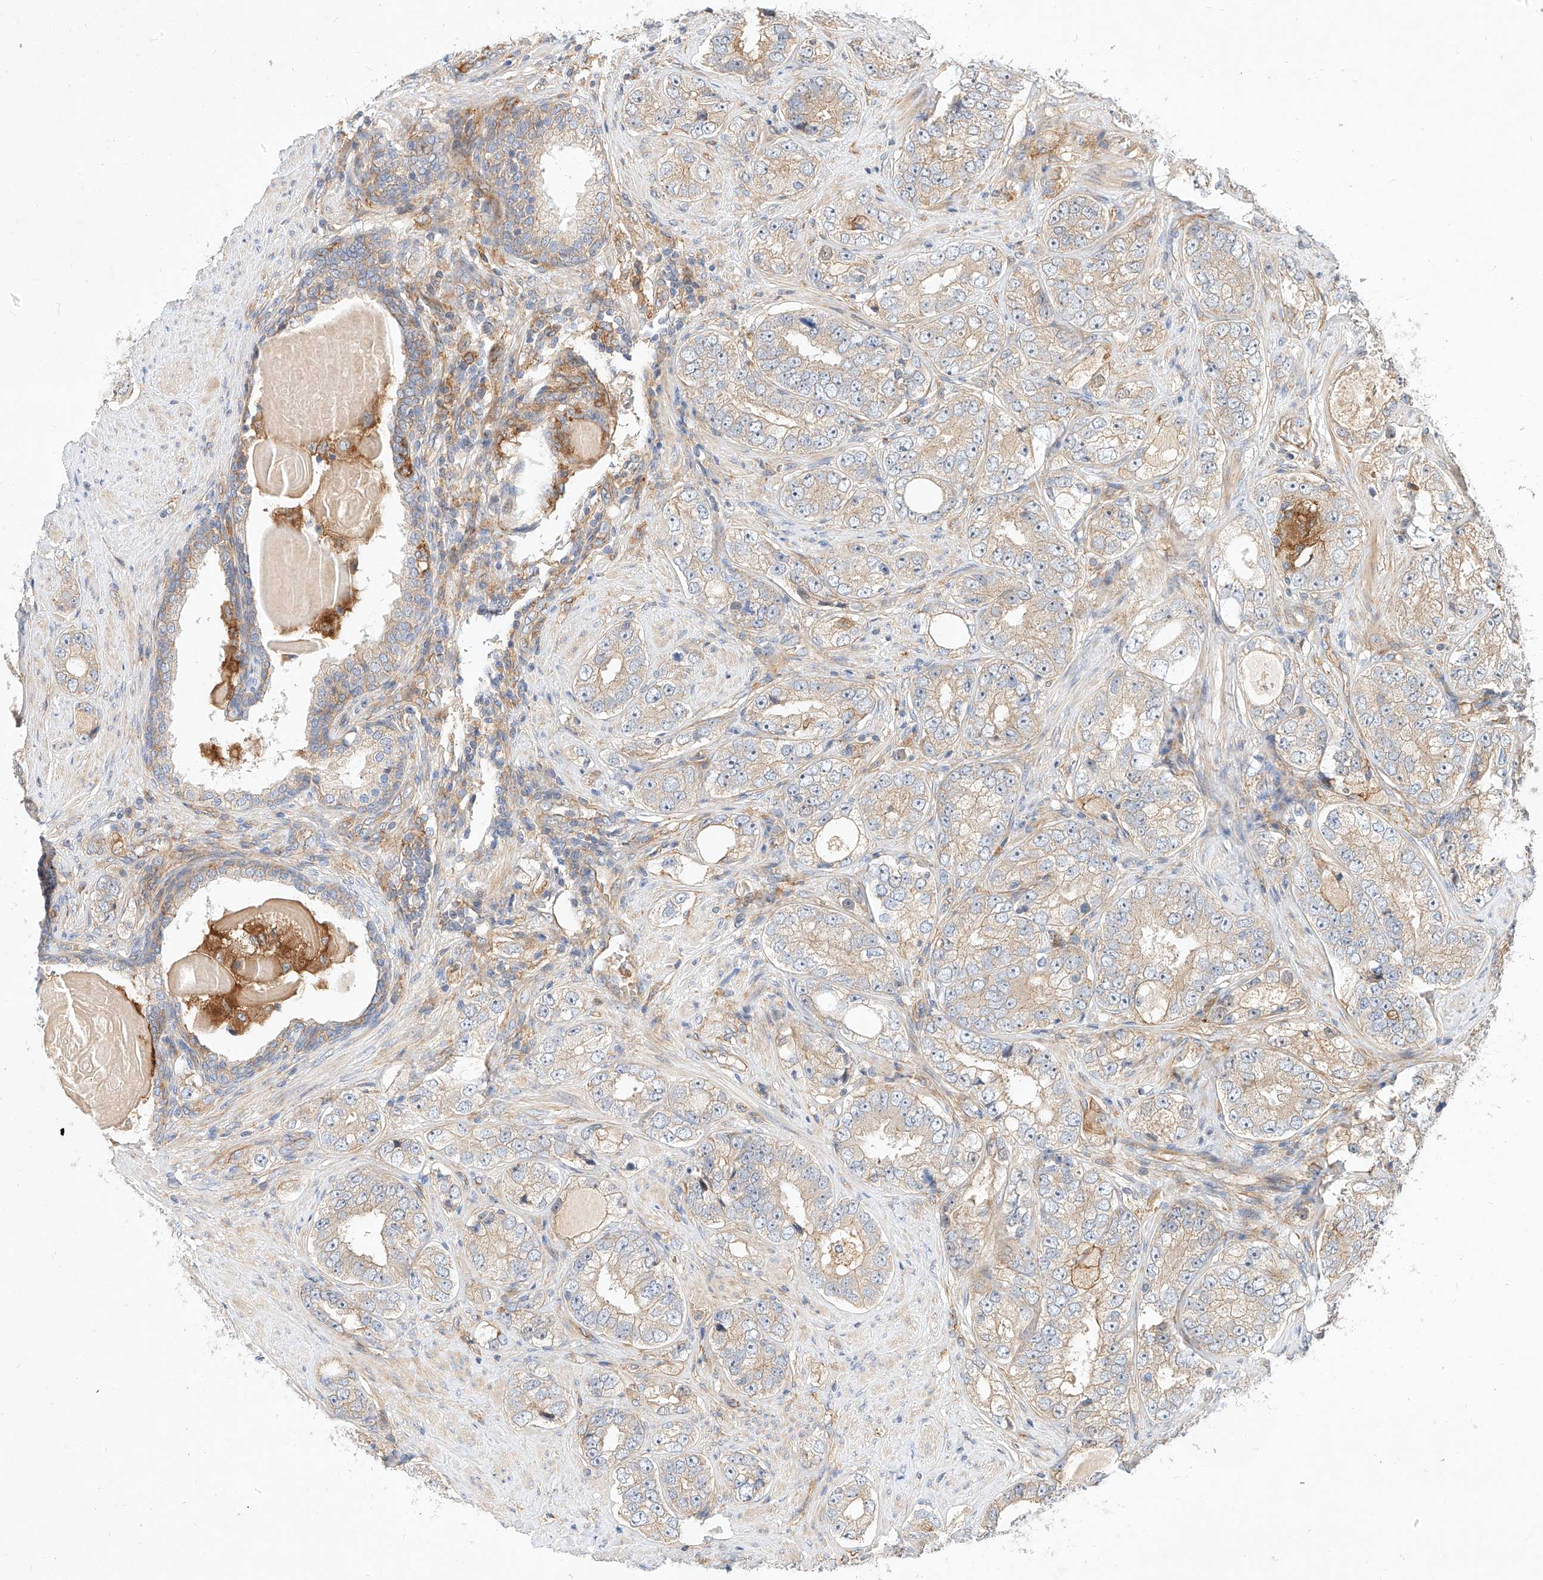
{"staining": {"intensity": "weak", "quantity": "25%-75%", "location": "cytoplasmic/membranous"}, "tissue": "prostate cancer", "cell_type": "Tumor cells", "image_type": "cancer", "snomed": [{"axis": "morphology", "description": "Adenocarcinoma, High grade"}, {"axis": "topography", "description": "Prostate"}], "caption": "Protein staining of prostate high-grade adenocarcinoma tissue exhibits weak cytoplasmic/membranous positivity in approximately 25%-75% of tumor cells.", "gene": "NFAM1", "patient": {"sex": "male", "age": 56}}